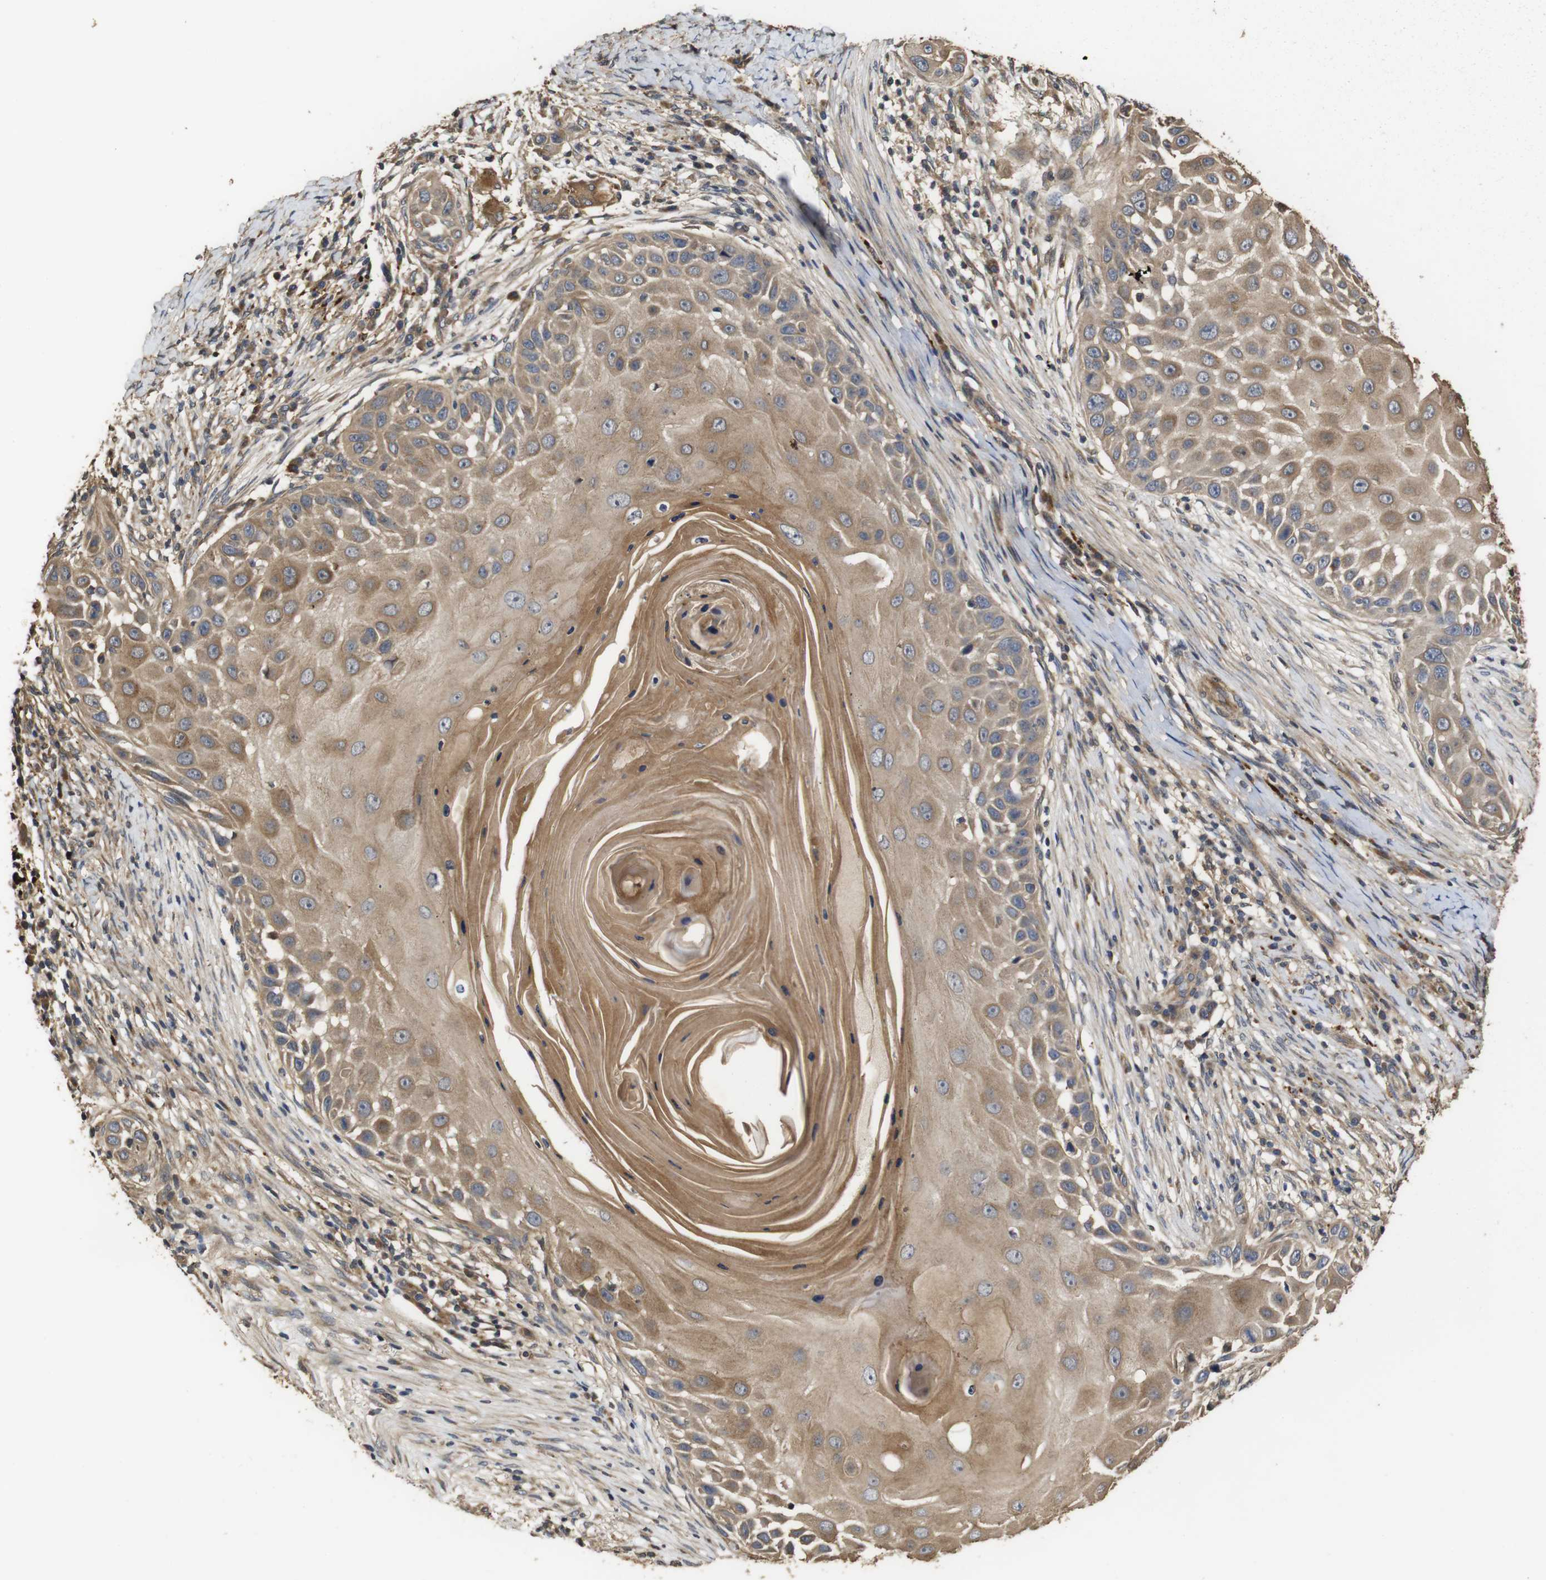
{"staining": {"intensity": "moderate", "quantity": ">75%", "location": "cytoplasmic/membranous"}, "tissue": "skin cancer", "cell_type": "Tumor cells", "image_type": "cancer", "snomed": [{"axis": "morphology", "description": "Squamous cell carcinoma, NOS"}, {"axis": "topography", "description": "Skin"}], "caption": "Immunohistochemistry (IHC) micrograph of human skin squamous cell carcinoma stained for a protein (brown), which shows medium levels of moderate cytoplasmic/membranous expression in about >75% of tumor cells.", "gene": "PTPN14", "patient": {"sex": "female", "age": 44}}